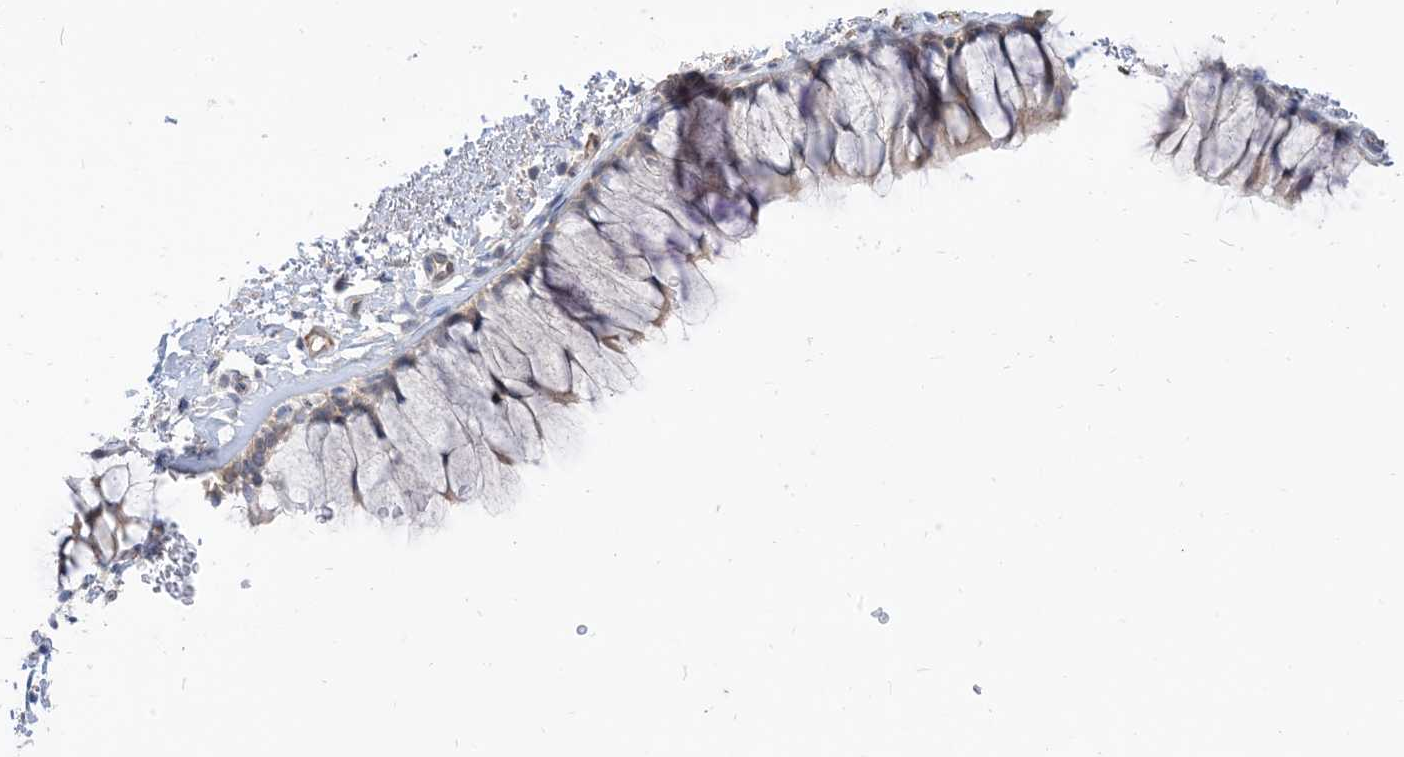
{"staining": {"intensity": "moderate", "quantity": "<25%", "location": "cytoplasmic/membranous,nuclear"}, "tissue": "bronchus", "cell_type": "Respiratory epithelial cells", "image_type": "normal", "snomed": [{"axis": "morphology", "description": "Normal tissue, NOS"}, {"axis": "topography", "description": "Cartilage tissue"}, {"axis": "topography", "description": "Bronchus"}], "caption": "Protein expression analysis of normal human bronchus reveals moderate cytoplasmic/membranous,nuclear staining in approximately <25% of respiratory epithelial cells. (DAB IHC, brown staining for protein, blue staining for nuclei).", "gene": "RIN1", "patient": {"sex": "female", "age": 73}}